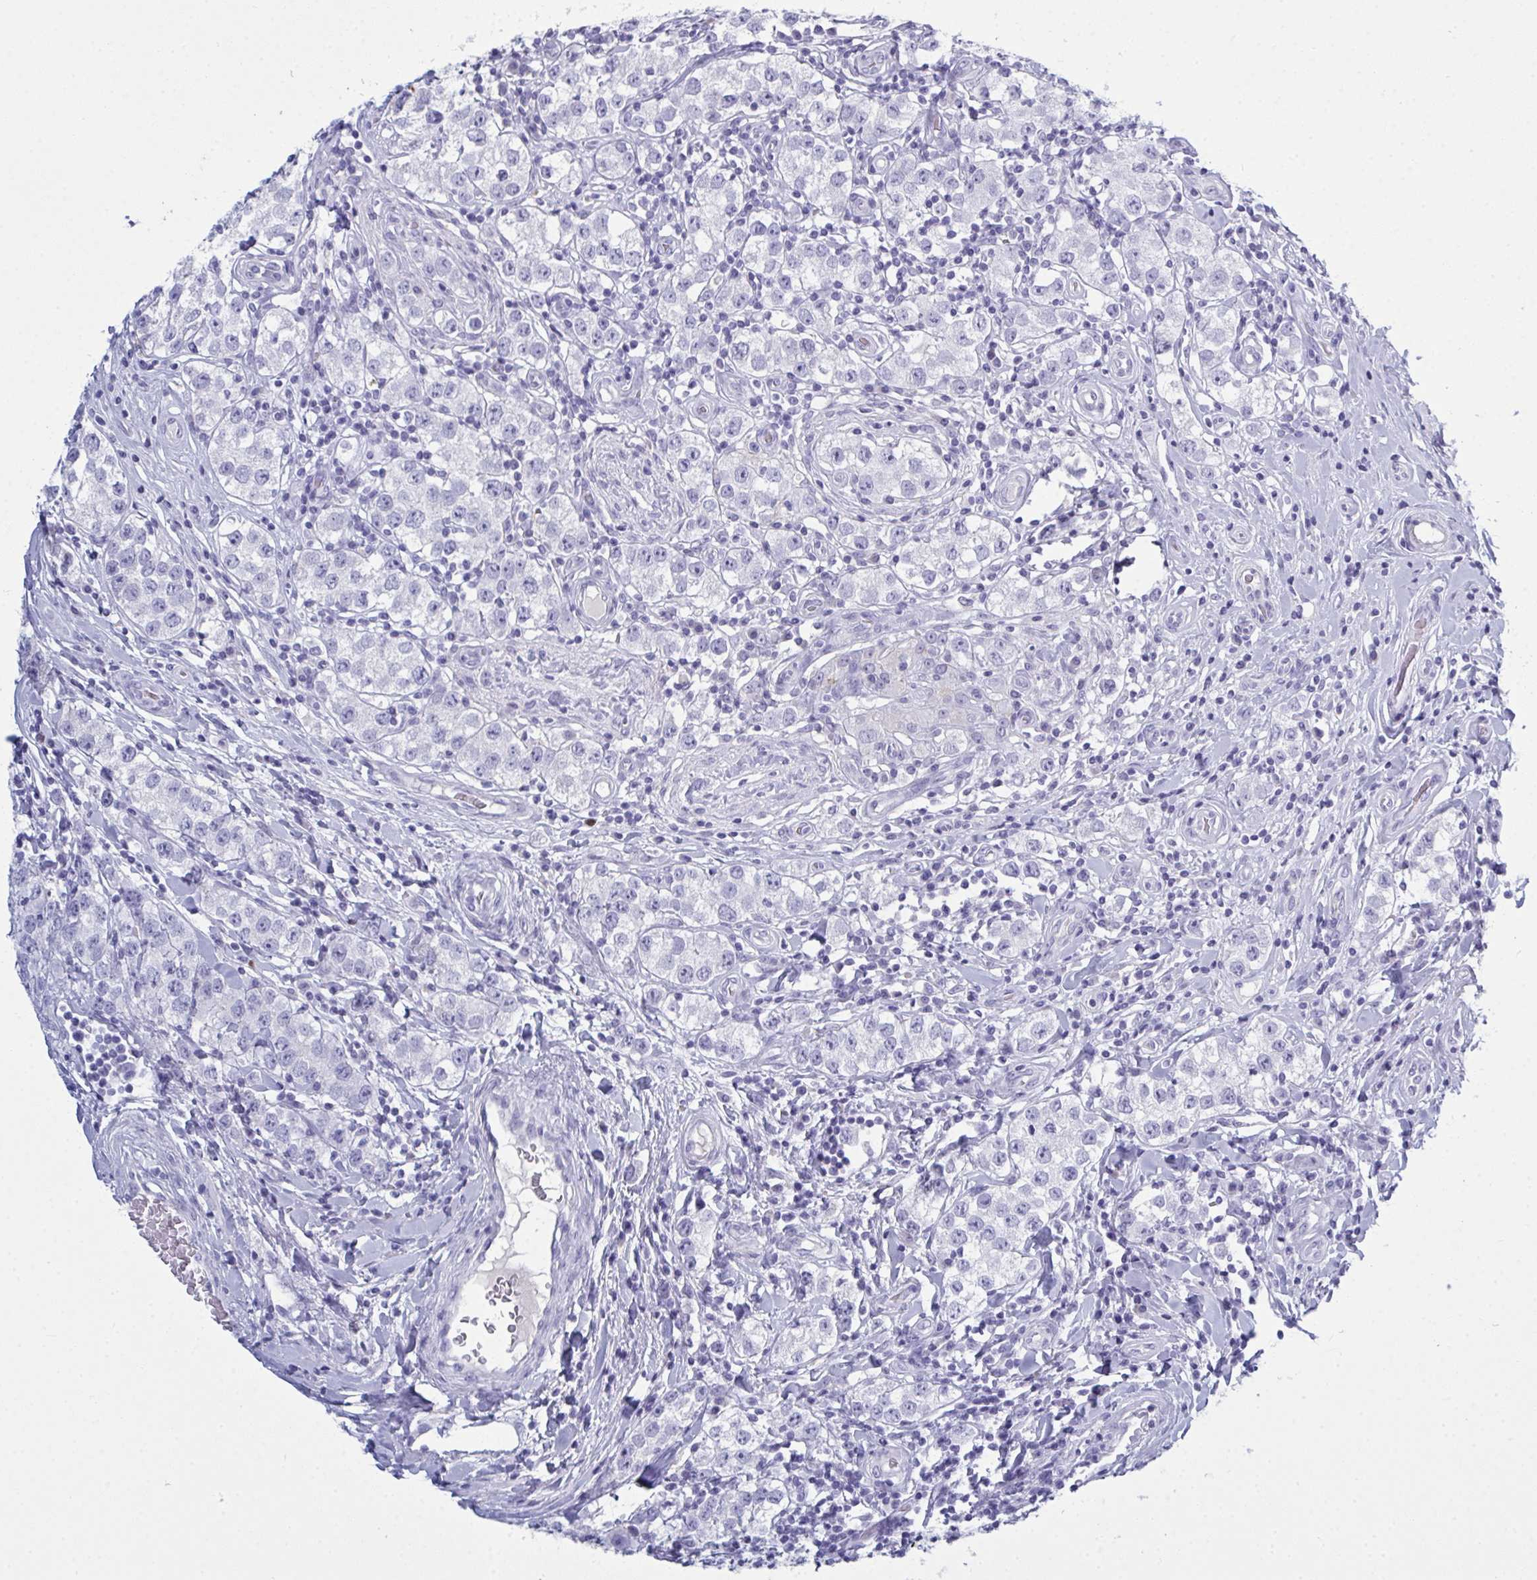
{"staining": {"intensity": "negative", "quantity": "none", "location": "none"}, "tissue": "testis cancer", "cell_type": "Tumor cells", "image_type": "cancer", "snomed": [{"axis": "morphology", "description": "Seminoma, NOS"}, {"axis": "topography", "description": "Testis"}], "caption": "Immunohistochemistry (IHC) of human testis cancer exhibits no positivity in tumor cells. Nuclei are stained in blue.", "gene": "SERPINB10", "patient": {"sex": "male", "age": 34}}